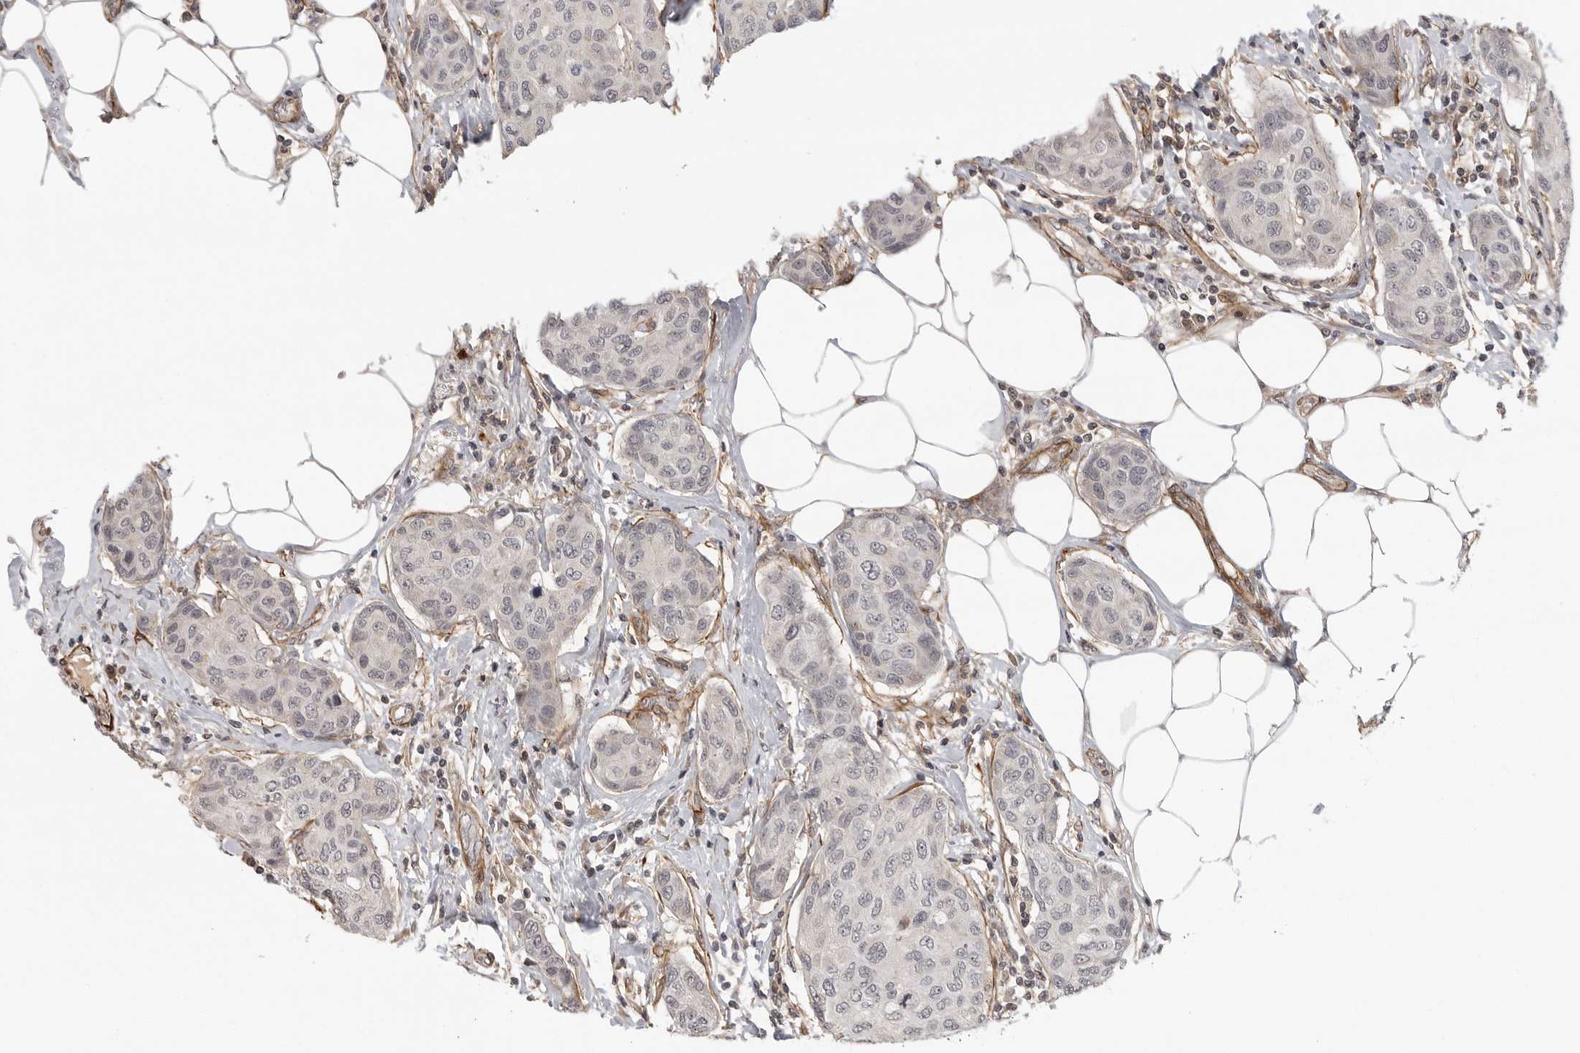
{"staining": {"intensity": "negative", "quantity": "none", "location": "none"}, "tissue": "breast cancer", "cell_type": "Tumor cells", "image_type": "cancer", "snomed": [{"axis": "morphology", "description": "Duct carcinoma"}, {"axis": "topography", "description": "Breast"}], "caption": "Tumor cells are negative for brown protein staining in breast cancer (infiltrating ductal carcinoma). (DAB IHC, high magnification).", "gene": "TUT4", "patient": {"sex": "female", "age": 80}}